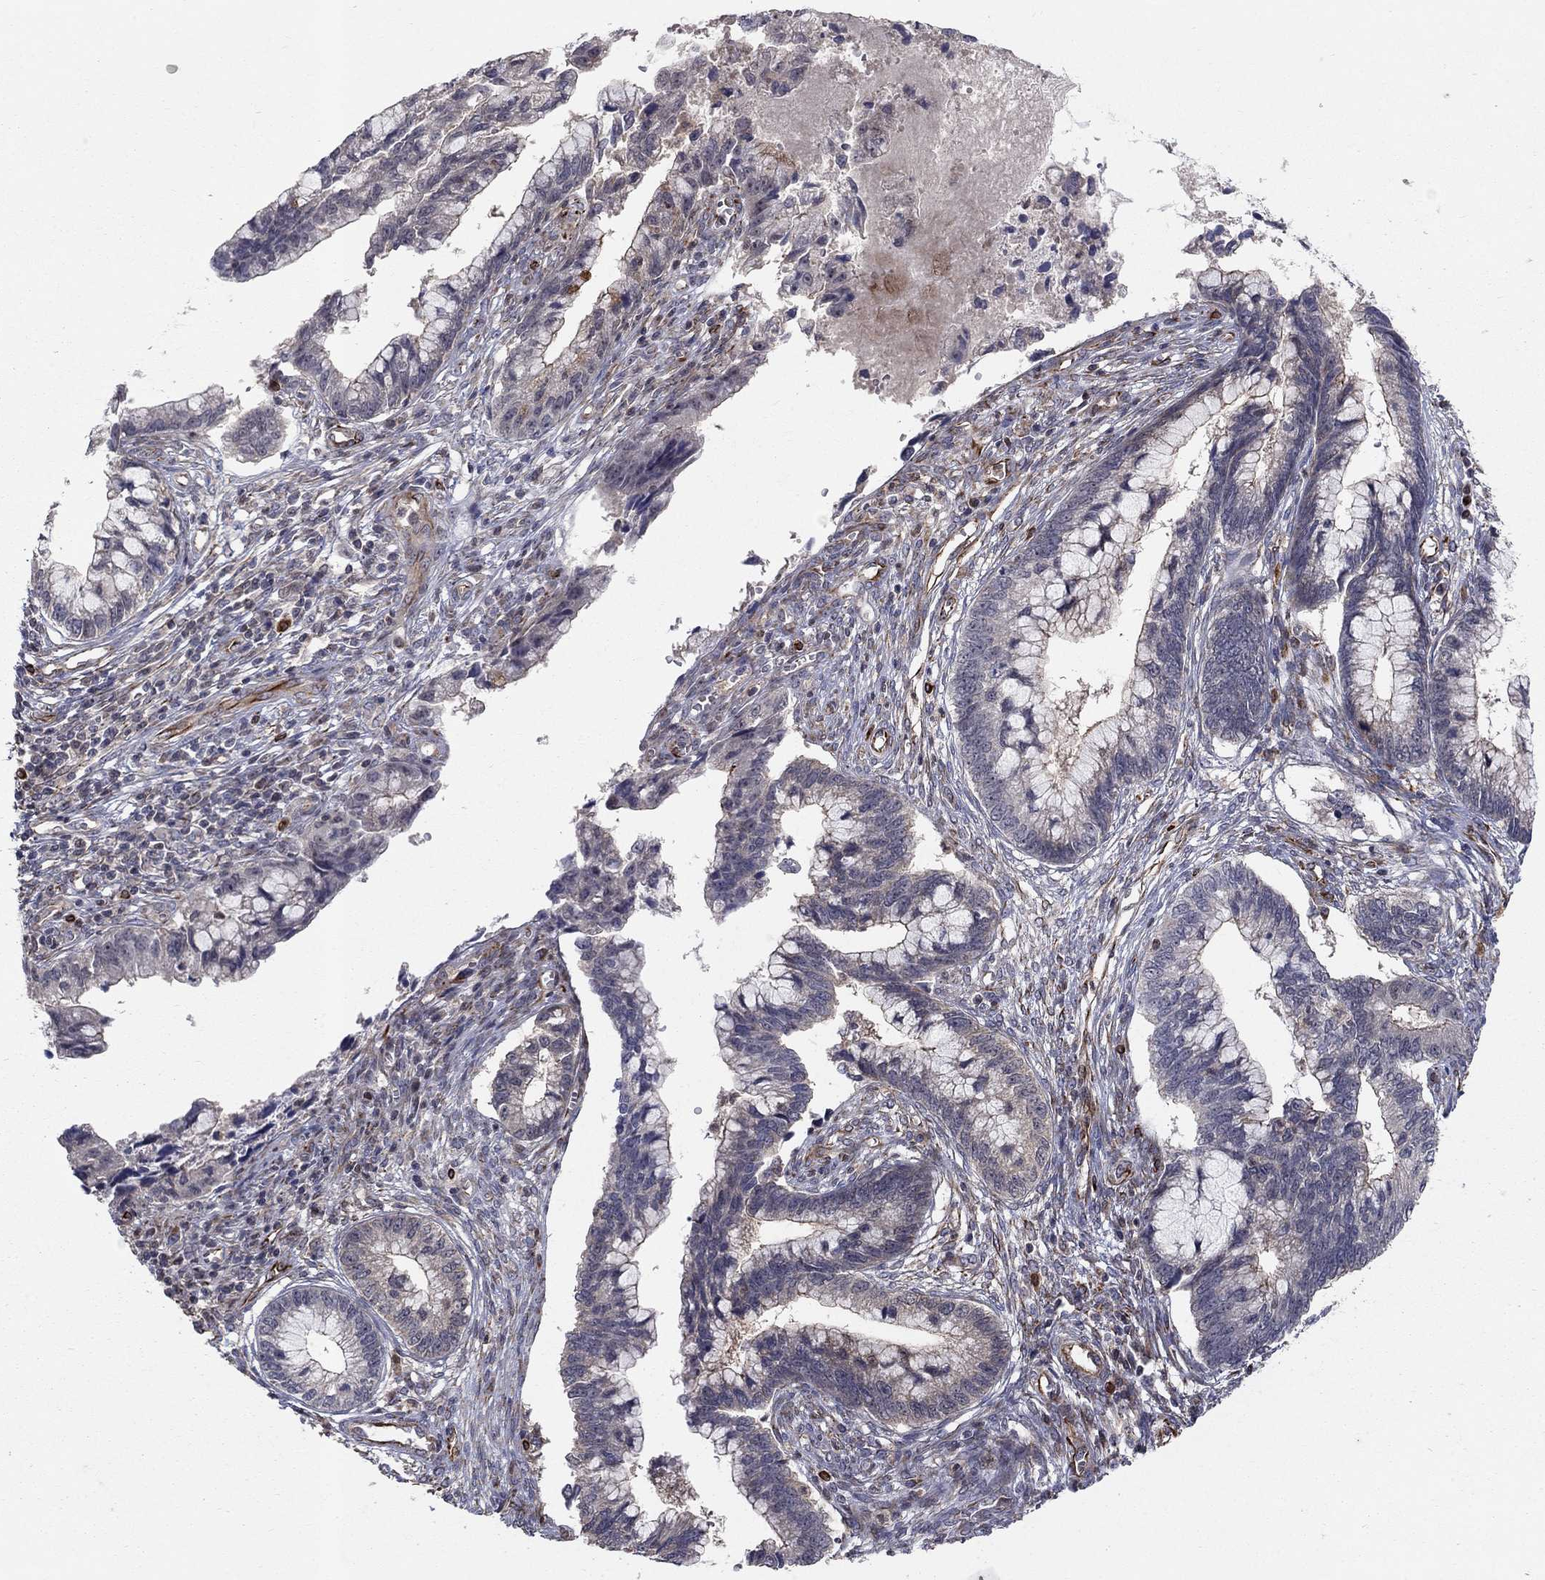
{"staining": {"intensity": "negative", "quantity": "none", "location": "none"}, "tissue": "cervical cancer", "cell_type": "Tumor cells", "image_type": "cancer", "snomed": [{"axis": "morphology", "description": "Adenocarcinoma, NOS"}, {"axis": "topography", "description": "Cervix"}], "caption": "Micrograph shows no significant protein expression in tumor cells of adenocarcinoma (cervical).", "gene": "MSRA", "patient": {"sex": "female", "age": 44}}